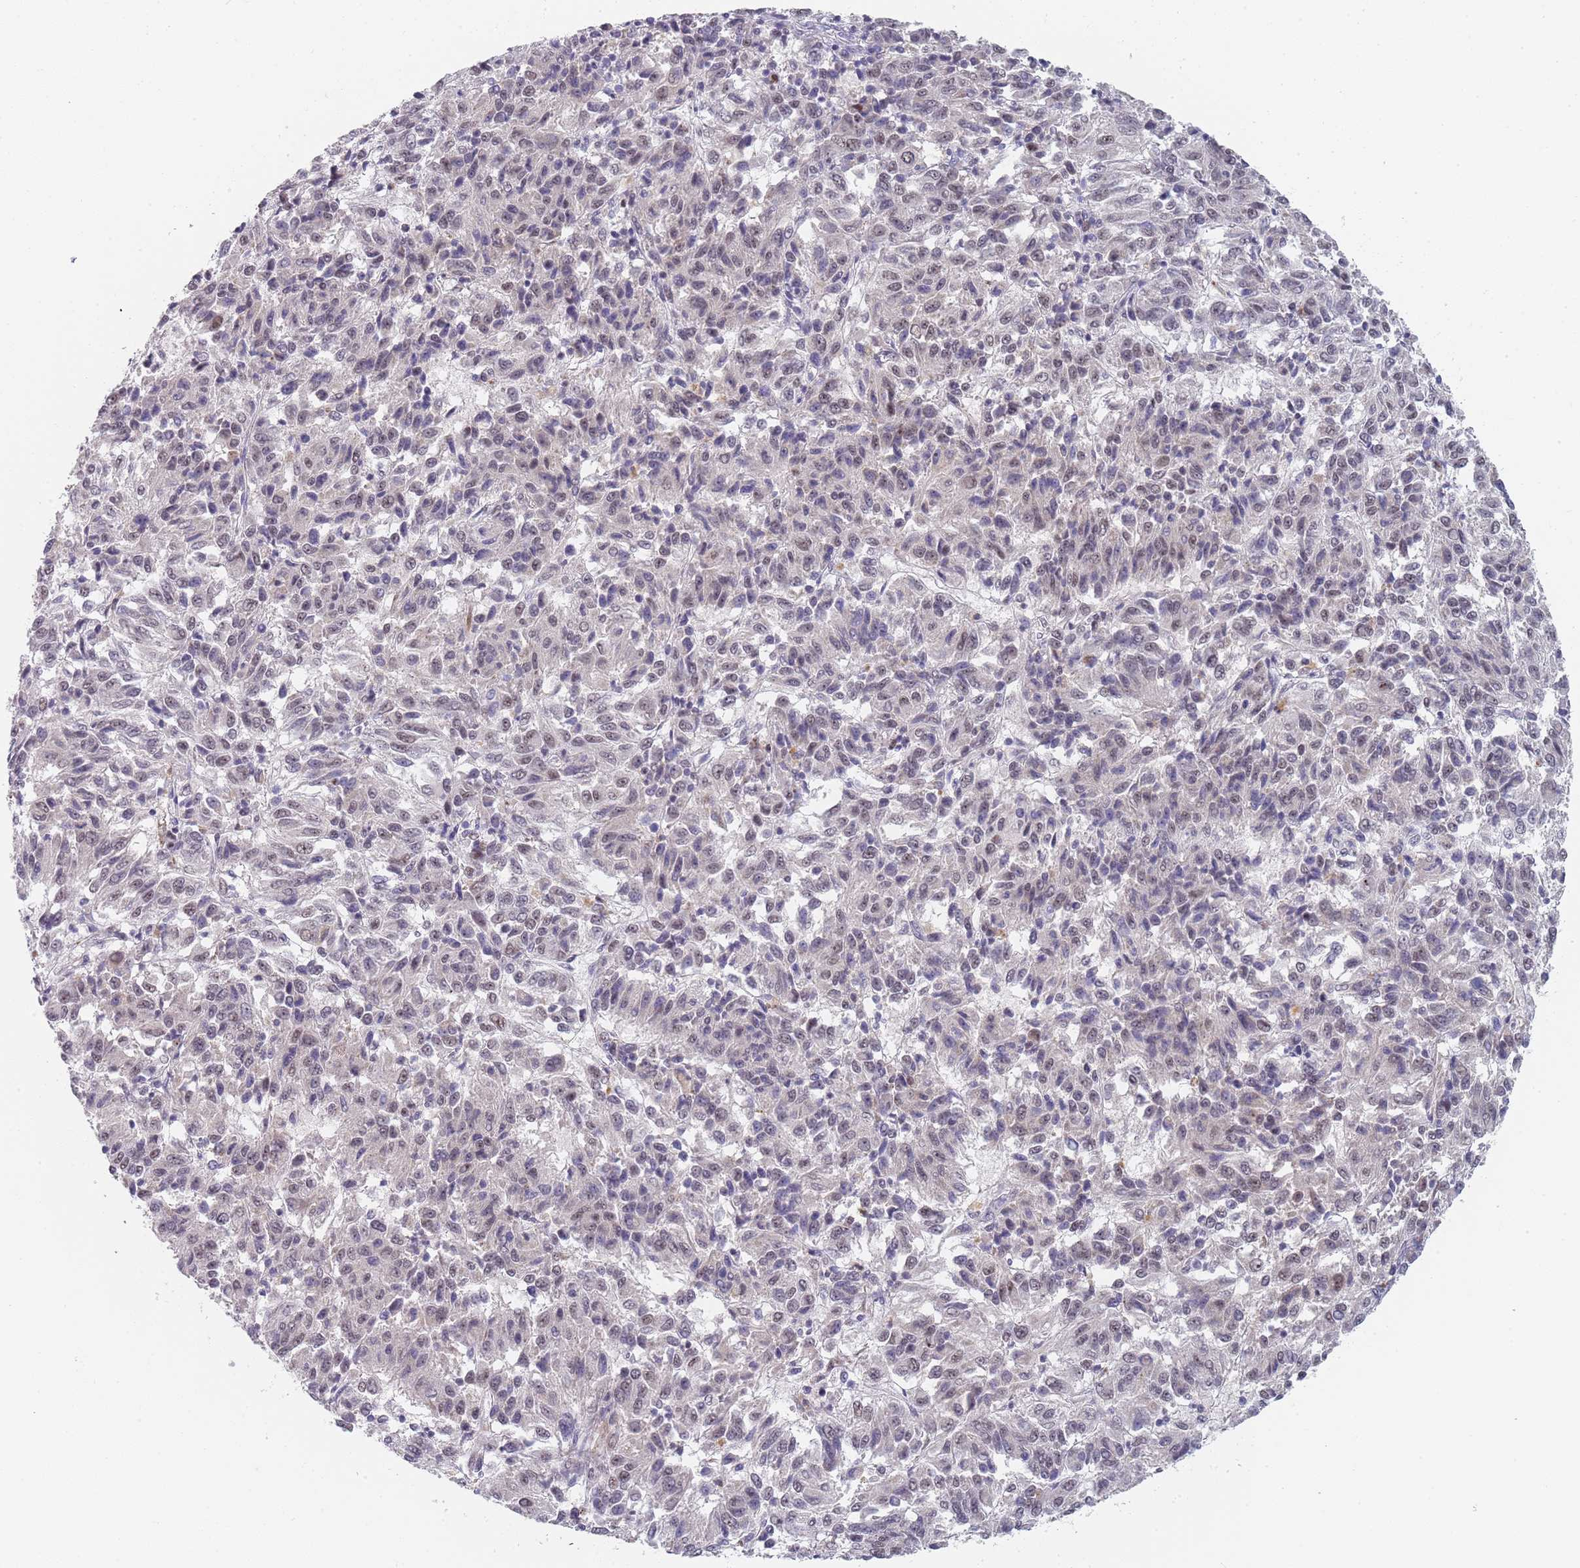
{"staining": {"intensity": "weak", "quantity": "<25%", "location": "nuclear"}, "tissue": "melanoma", "cell_type": "Tumor cells", "image_type": "cancer", "snomed": [{"axis": "morphology", "description": "Malignant melanoma, Metastatic site"}, {"axis": "topography", "description": "Lung"}], "caption": "This is an IHC histopathology image of melanoma. There is no expression in tumor cells.", "gene": "PLCL2", "patient": {"sex": "male", "age": 64}}